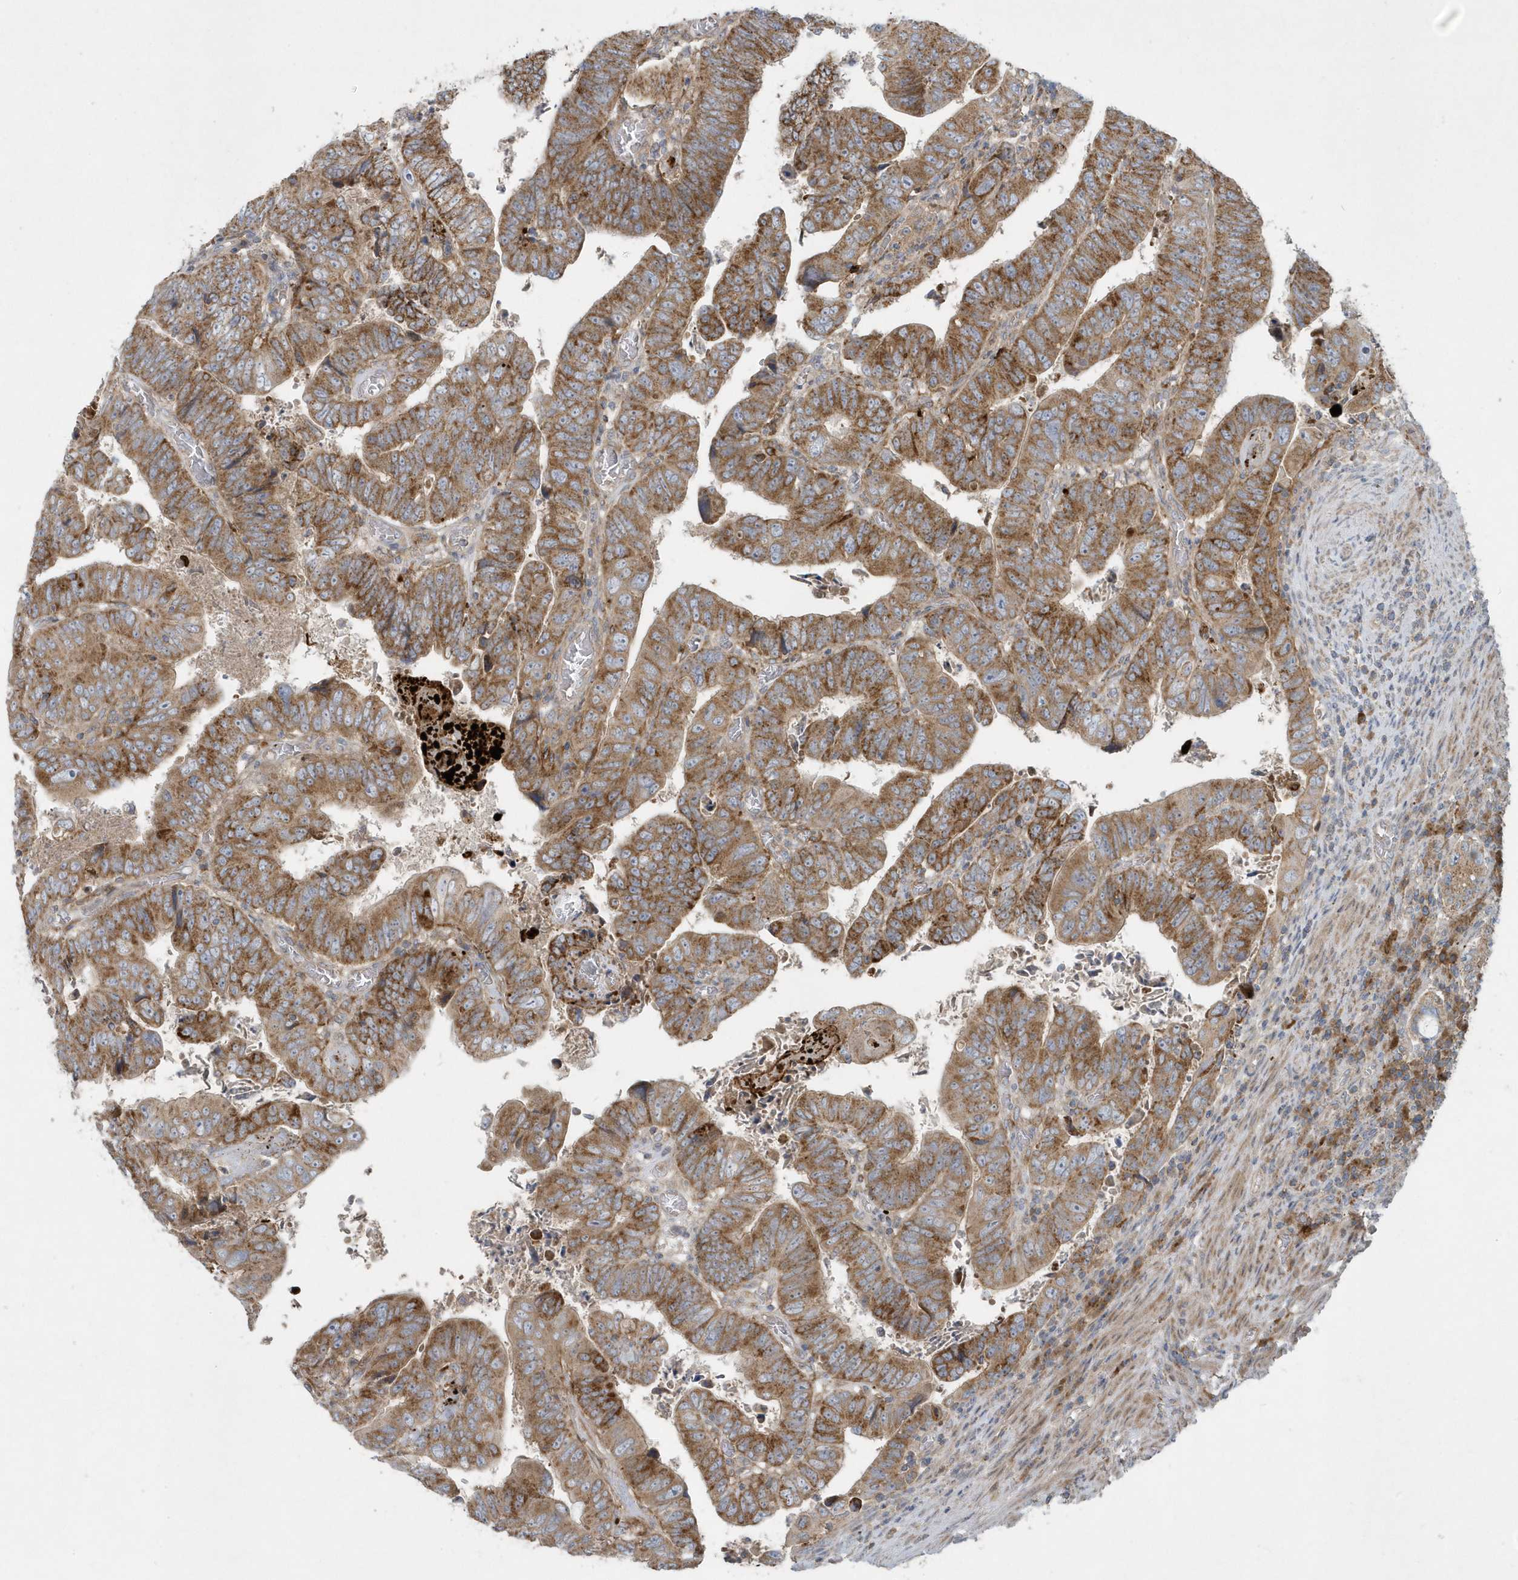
{"staining": {"intensity": "moderate", "quantity": ">75%", "location": "cytoplasmic/membranous"}, "tissue": "colorectal cancer", "cell_type": "Tumor cells", "image_type": "cancer", "snomed": [{"axis": "morphology", "description": "Normal tissue, NOS"}, {"axis": "morphology", "description": "Adenocarcinoma, NOS"}, {"axis": "topography", "description": "Rectum"}], "caption": "High-power microscopy captured an immunohistochemistry (IHC) micrograph of colorectal cancer (adenocarcinoma), revealing moderate cytoplasmic/membranous expression in about >75% of tumor cells.", "gene": "SLC38A2", "patient": {"sex": "female", "age": 65}}